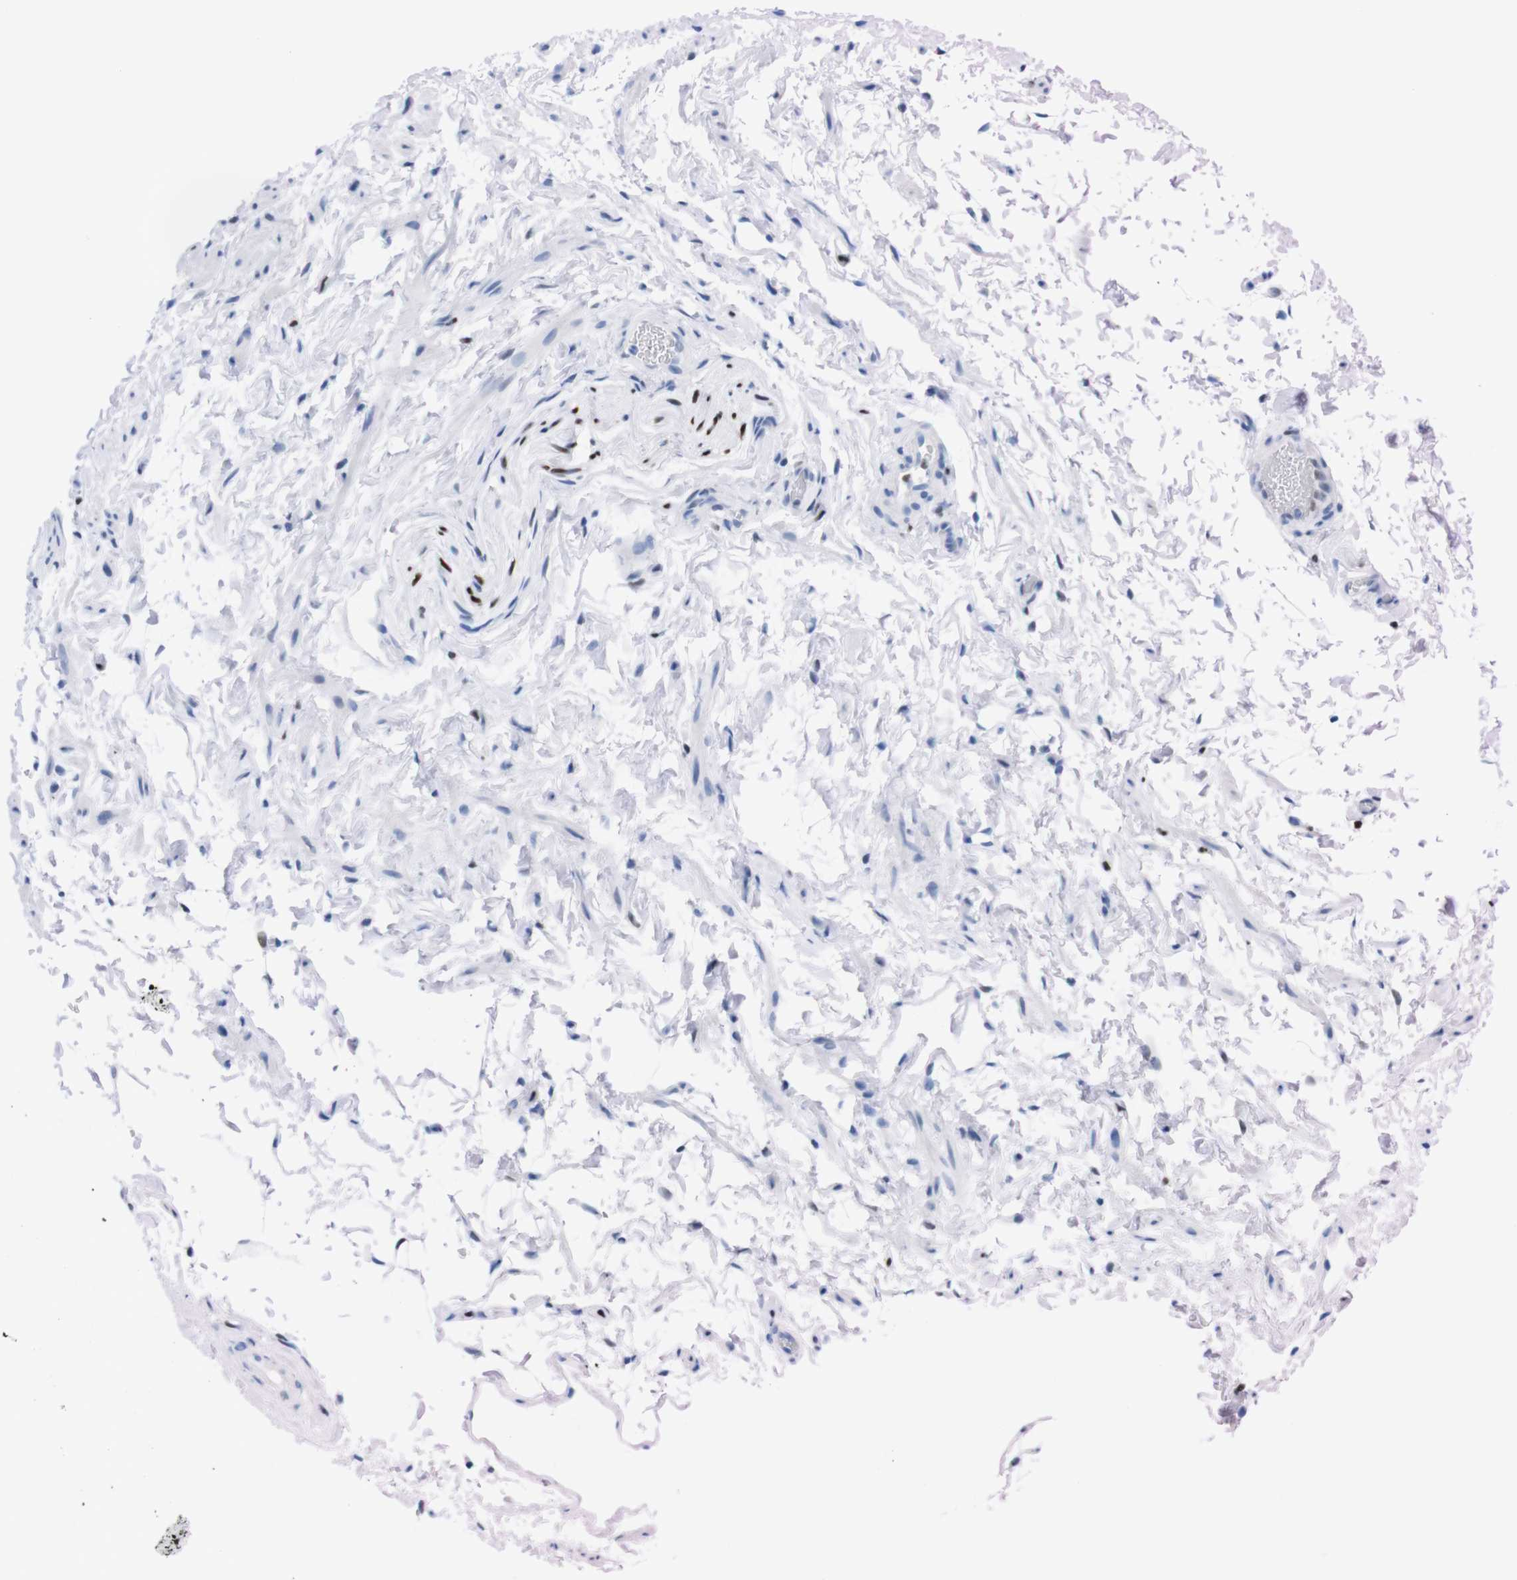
{"staining": {"intensity": "negative", "quantity": "none", "location": "none"}, "tissue": "epididymis", "cell_type": "Glandular cells", "image_type": "normal", "snomed": [{"axis": "morphology", "description": "Normal tissue, NOS"}, {"axis": "topography", "description": "Epididymis"}], "caption": "This is a histopathology image of immunohistochemistry (IHC) staining of benign epididymis, which shows no expression in glandular cells.", "gene": "P2RY12", "patient": {"sex": "male", "age": 36}}